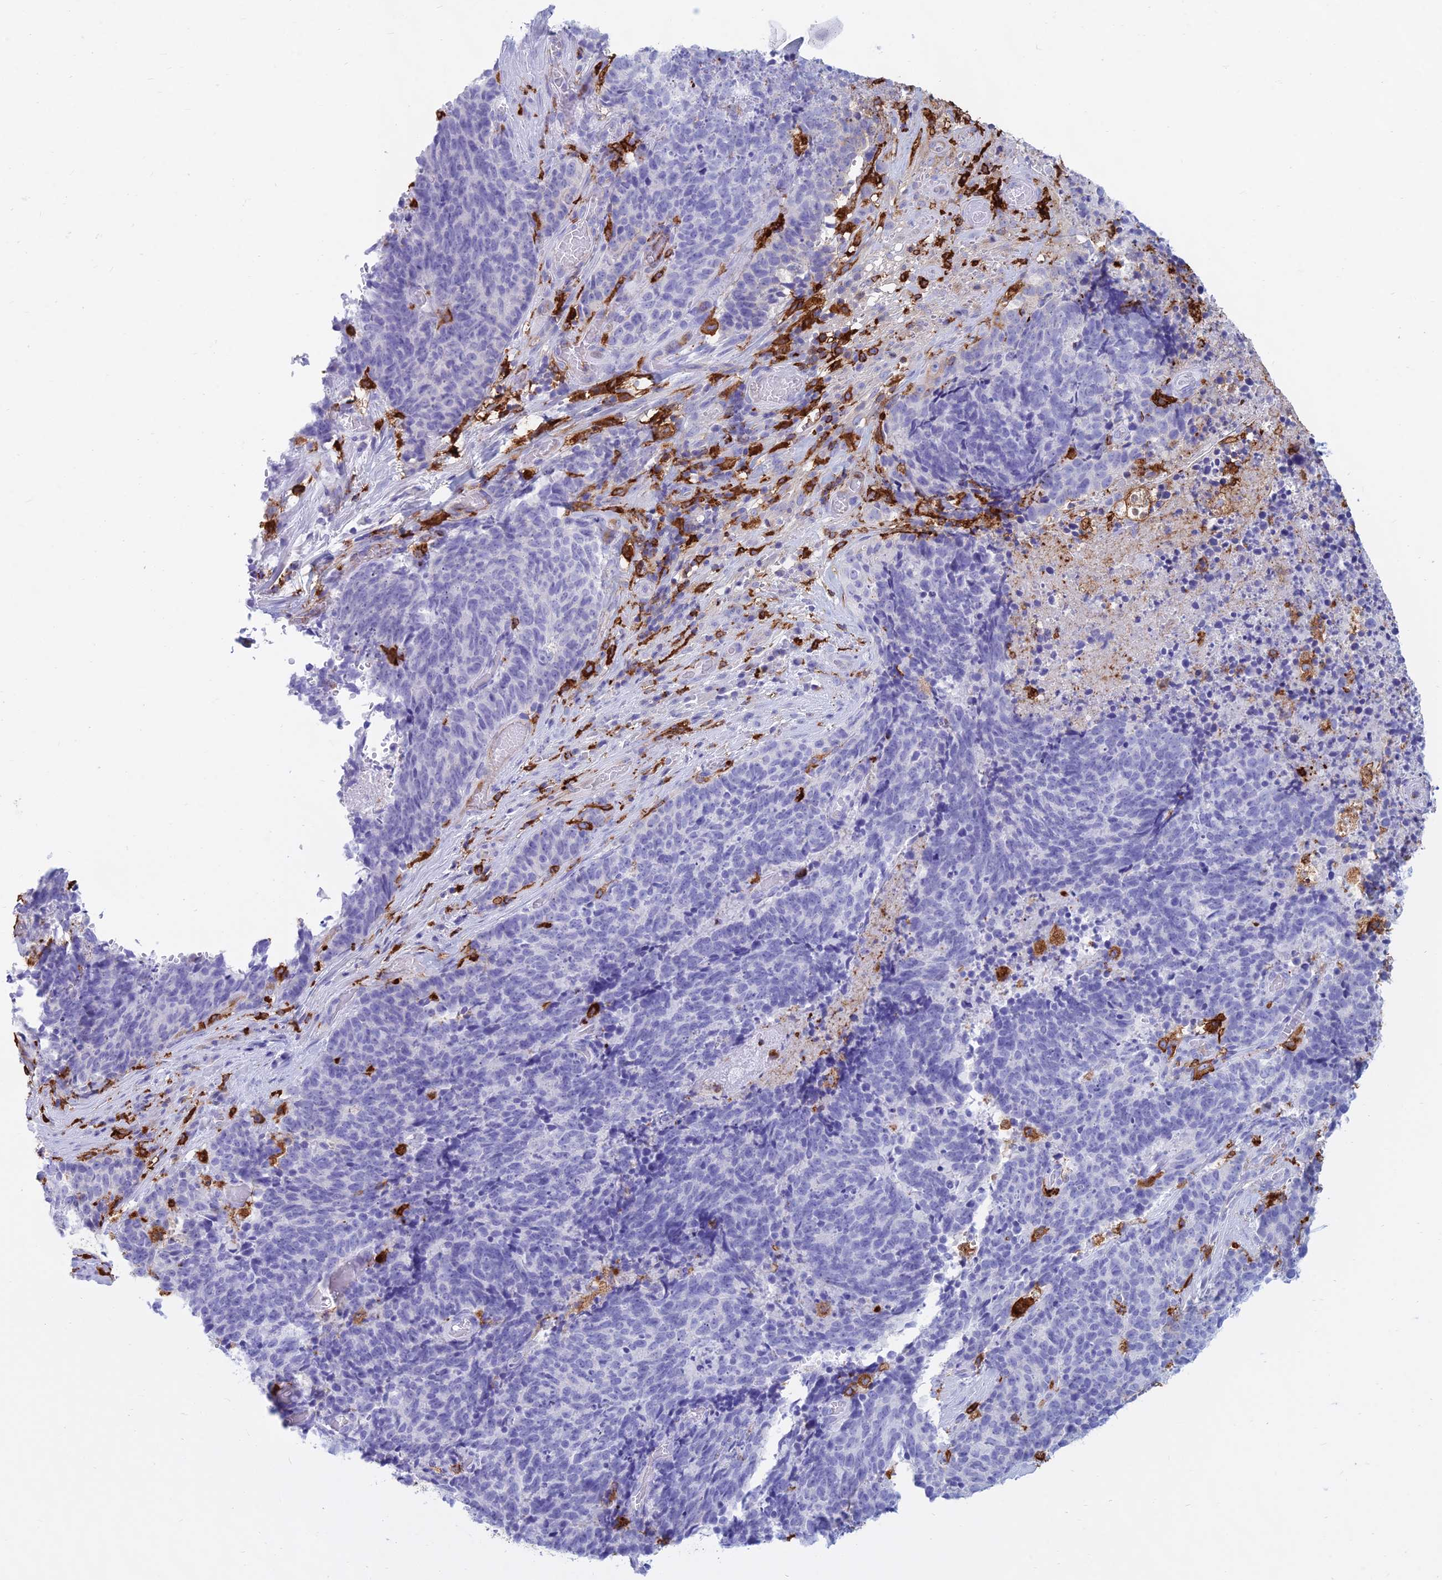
{"staining": {"intensity": "negative", "quantity": "none", "location": "none"}, "tissue": "cervical cancer", "cell_type": "Tumor cells", "image_type": "cancer", "snomed": [{"axis": "morphology", "description": "Squamous cell carcinoma, NOS"}, {"axis": "topography", "description": "Cervix"}], "caption": "This is a image of immunohistochemistry (IHC) staining of cervical cancer (squamous cell carcinoma), which shows no expression in tumor cells.", "gene": "HLA-DRB1", "patient": {"sex": "female", "age": 29}}